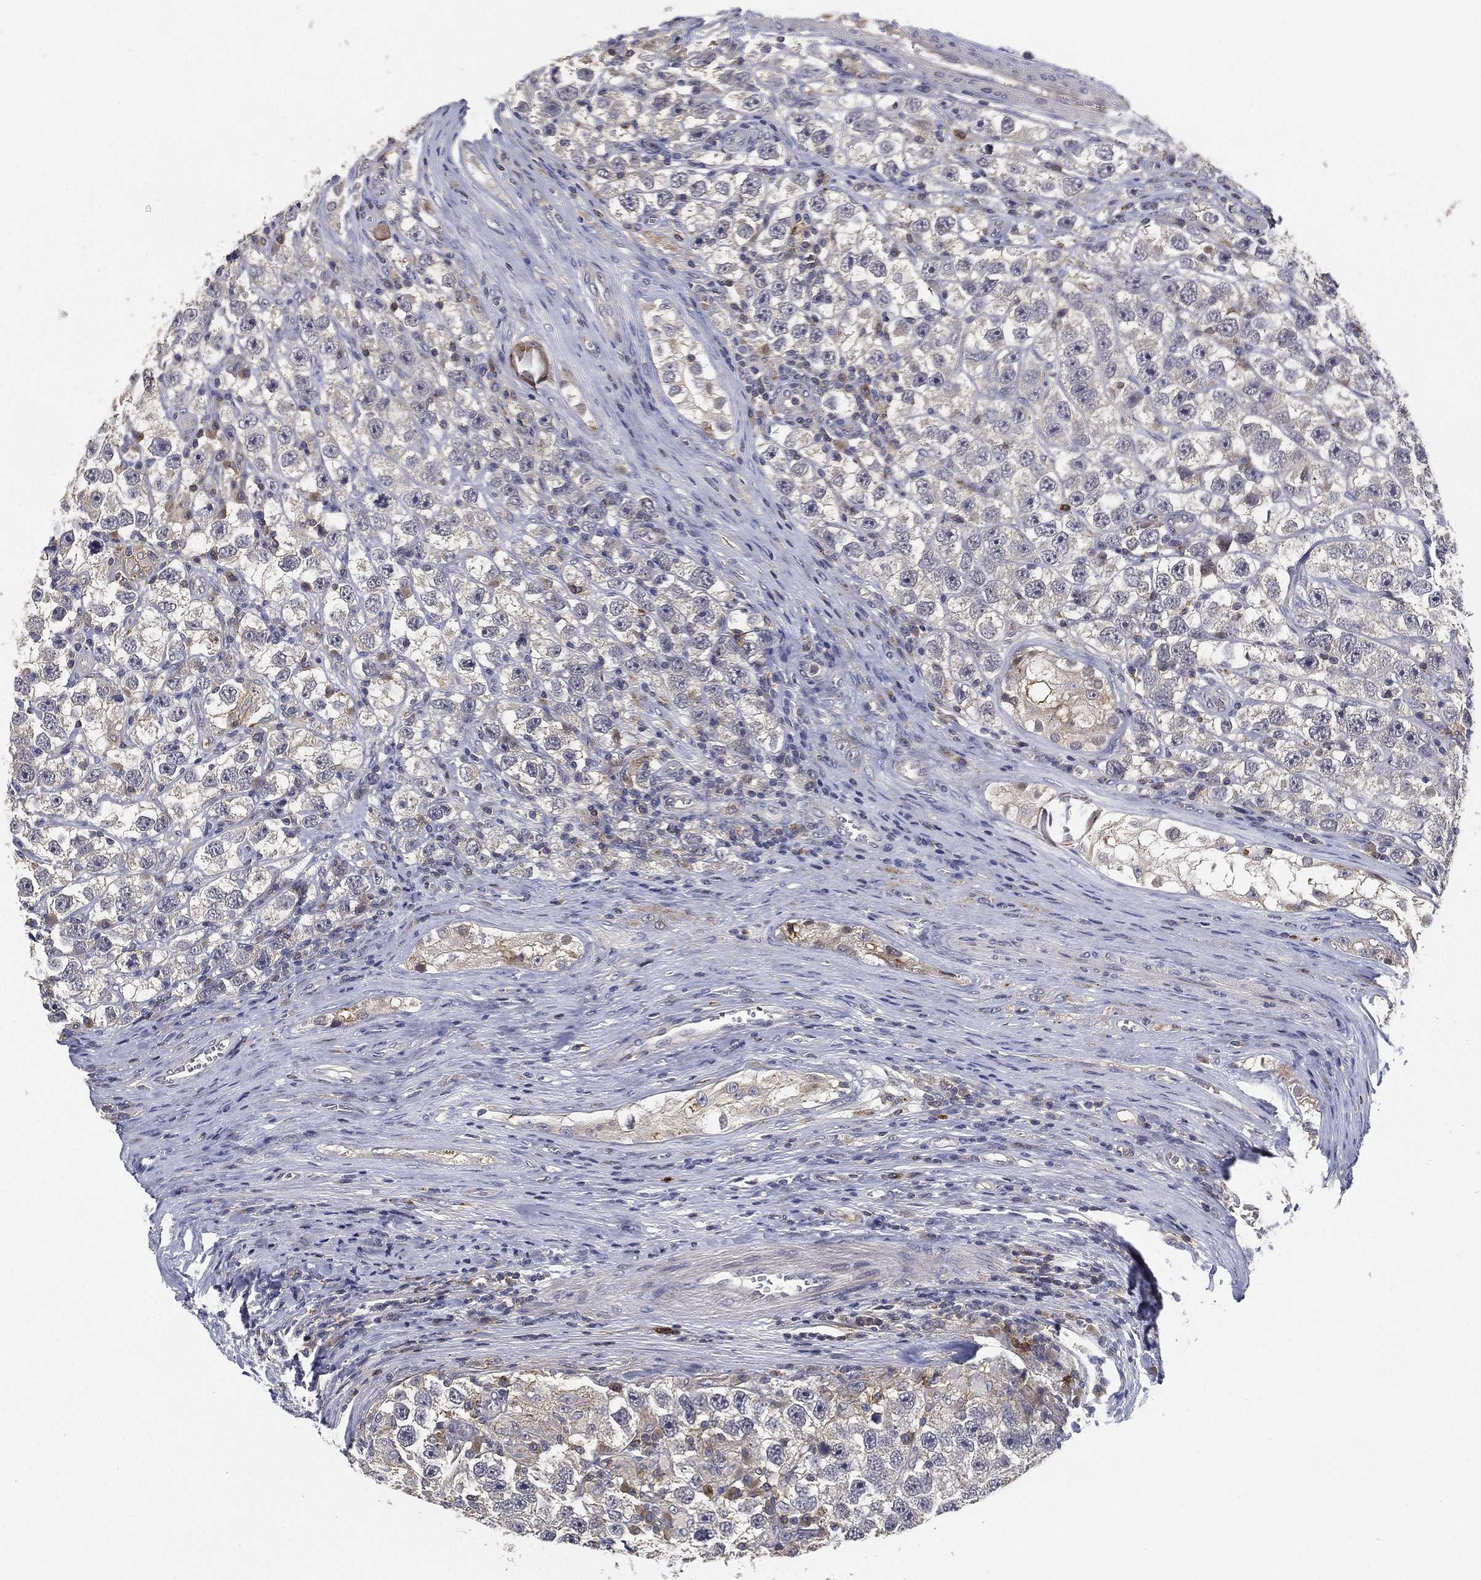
{"staining": {"intensity": "negative", "quantity": "none", "location": "none"}, "tissue": "testis cancer", "cell_type": "Tumor cells", "image_type": "cancer", "snomed": [{"axis": "morphology", "description": "Seminoma, NOS"}, {"axis": "topography", "description": "Testis"}], "caption": "Tumor cells are negative for protein expression in human seminoma (testis).", "gene": "CFAP251", "patient": {"sex": "male", "age": 26}}